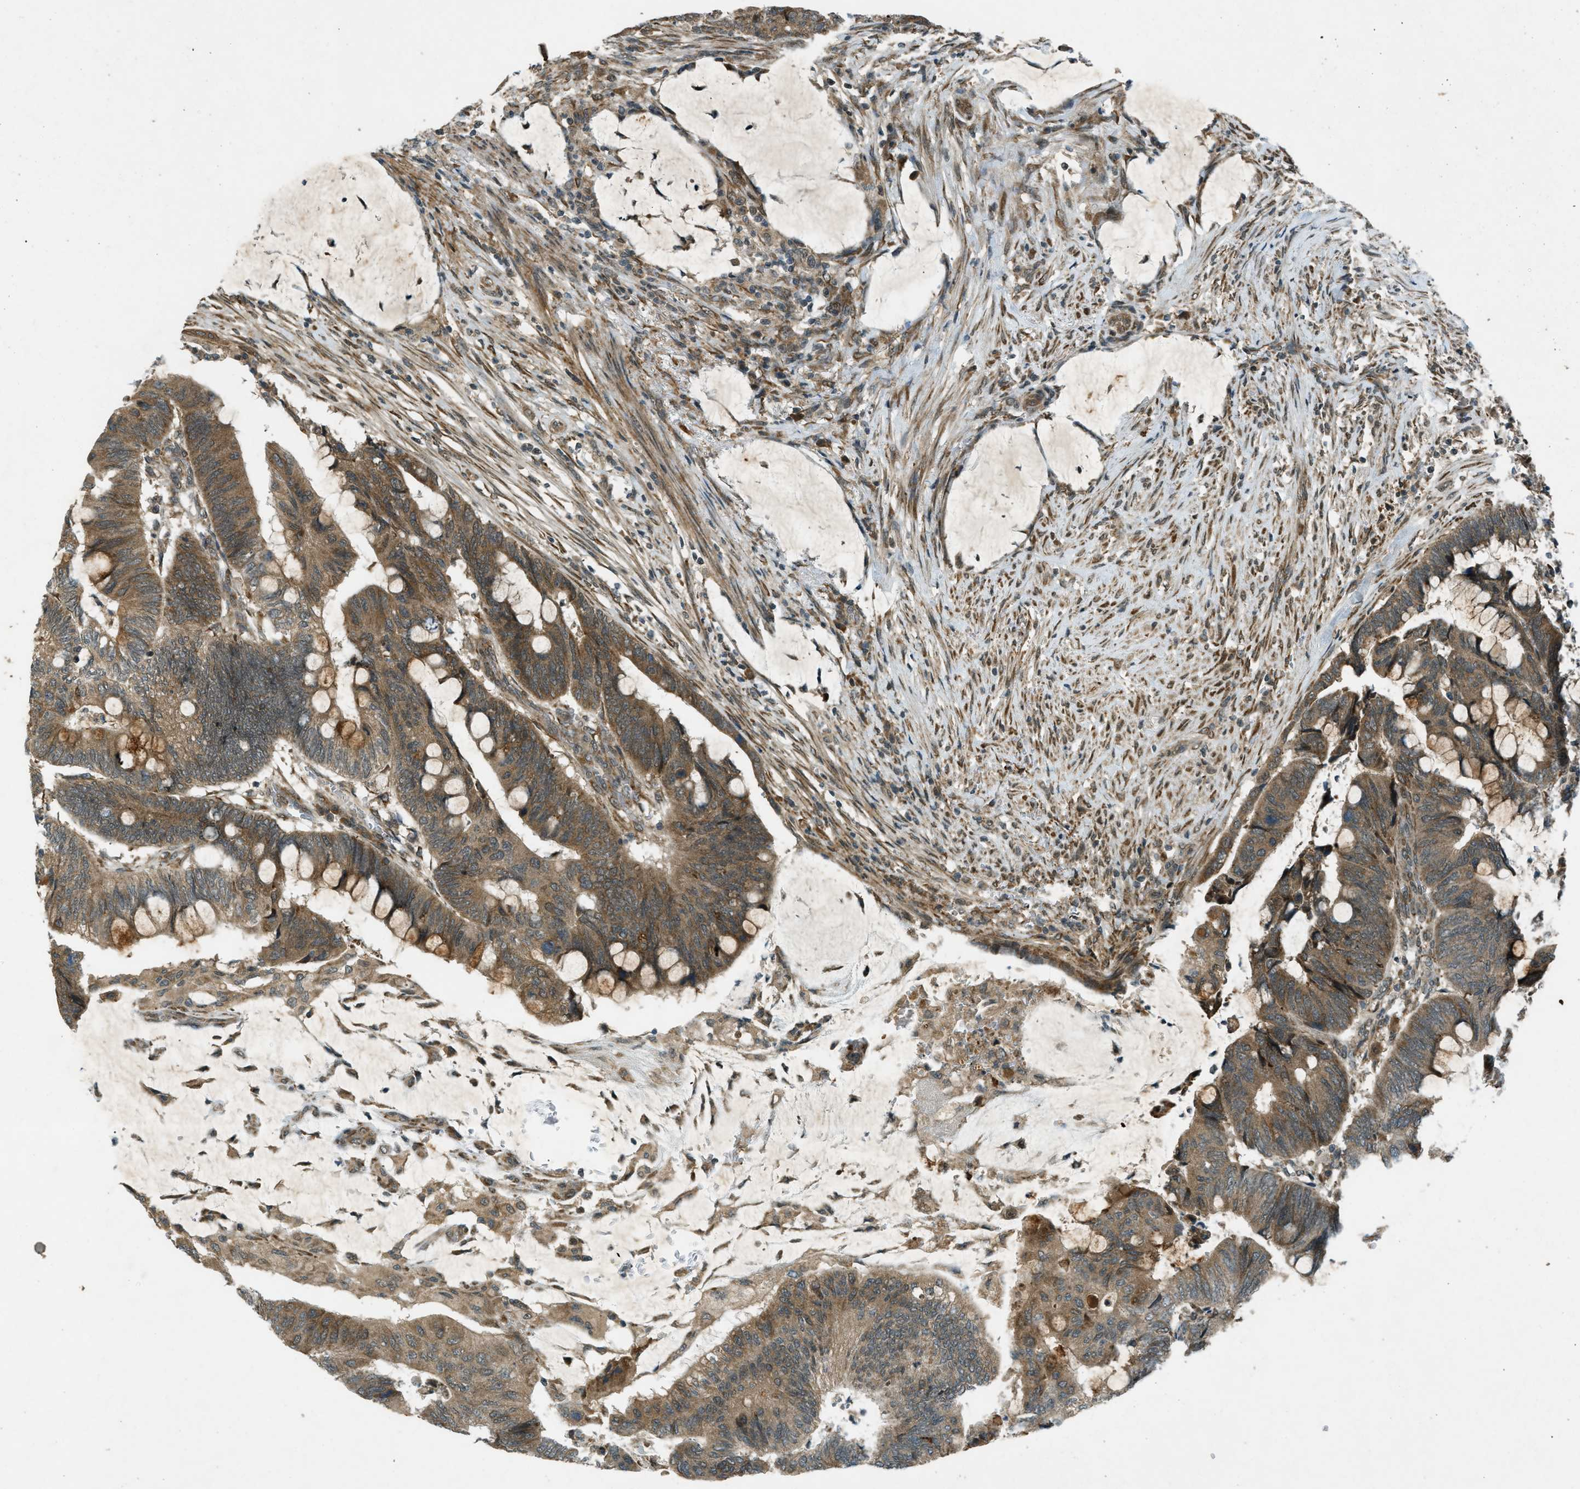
{"staining": {"intensity": "moderate", "quantity": ">75%", "location": "cytoplasmic/membranous"}, "tissue": "colorectal cancer", "cell_type": "Tumor cells", "image_type": "cancer", "snomed": [{"axis": "morphology", "description": "Normal tissue, NOS"}, {"axis": "morphology", "description": "Adenocarcinoma, NOS"}, {"axis": "topography", "description": "Rectum"}, {"axis": "topography", "description": "Peripheral nerve tissue"}], "caption": "Colorectal adenocarcinoma stained with a brown dye reveals moderate cytoplasmic/membranous positive expression in about >75% of tumor cells.", "gene": "EIF2AK3", "patient": {"sex": "male", "age": 92}}